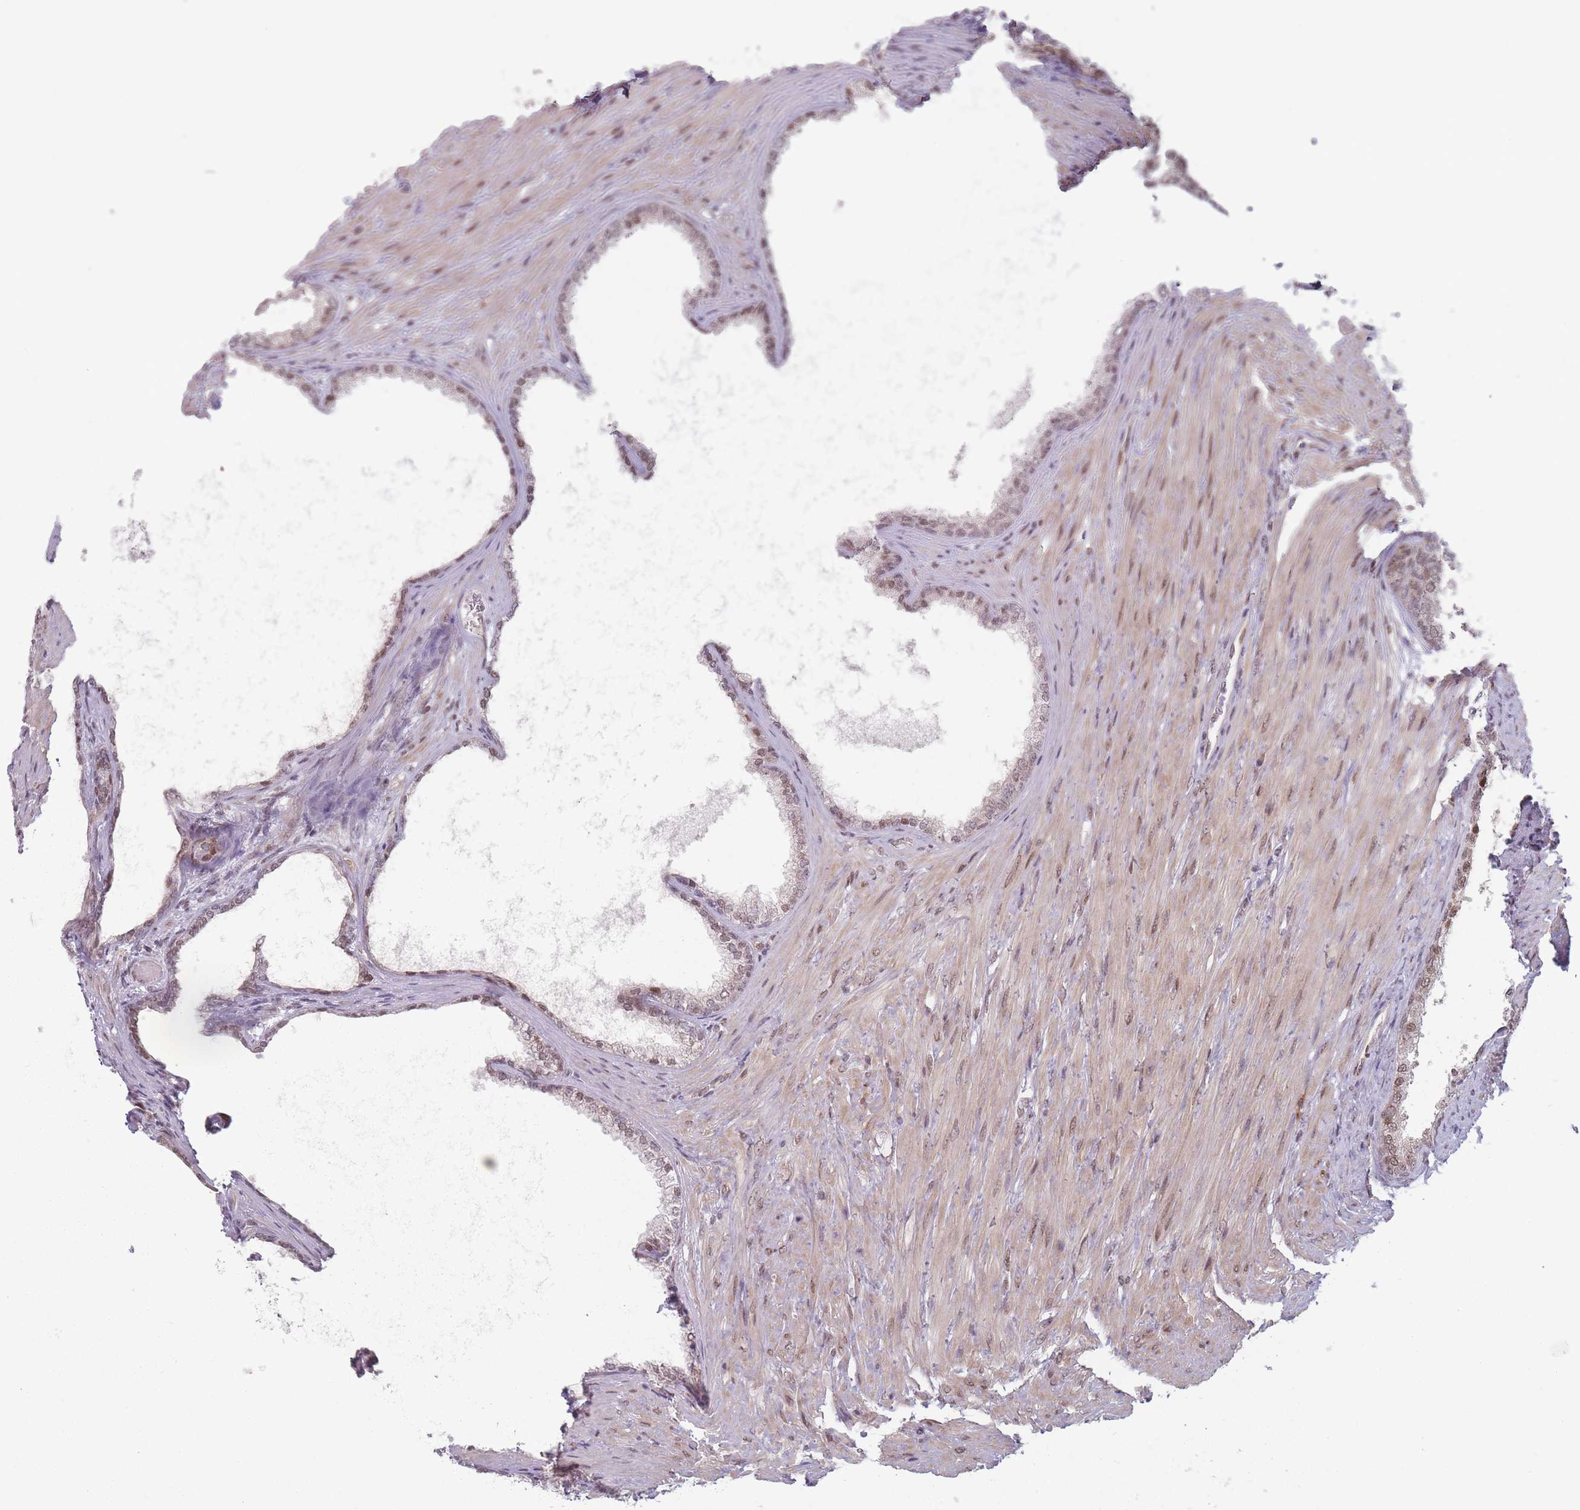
{"staining": {"intensity": "moderate", "quantity": ">75%", "location": "nuclear"}, "tissue": "prostate", "cell_type": "Glandular cells", "image_type": "normal", "snomed": [{"axis": "morphology", "description": "Normal tissue, NOS"}, {"axis": "topography", "description": "Prostate"}], "caption": "Protein staining exhibits moderate nuclear expression in approximately >75% of glandular cells in normal prostate.", "gene": "SH3BGRL2", "patient": {"sex": "male", "age": 76}}